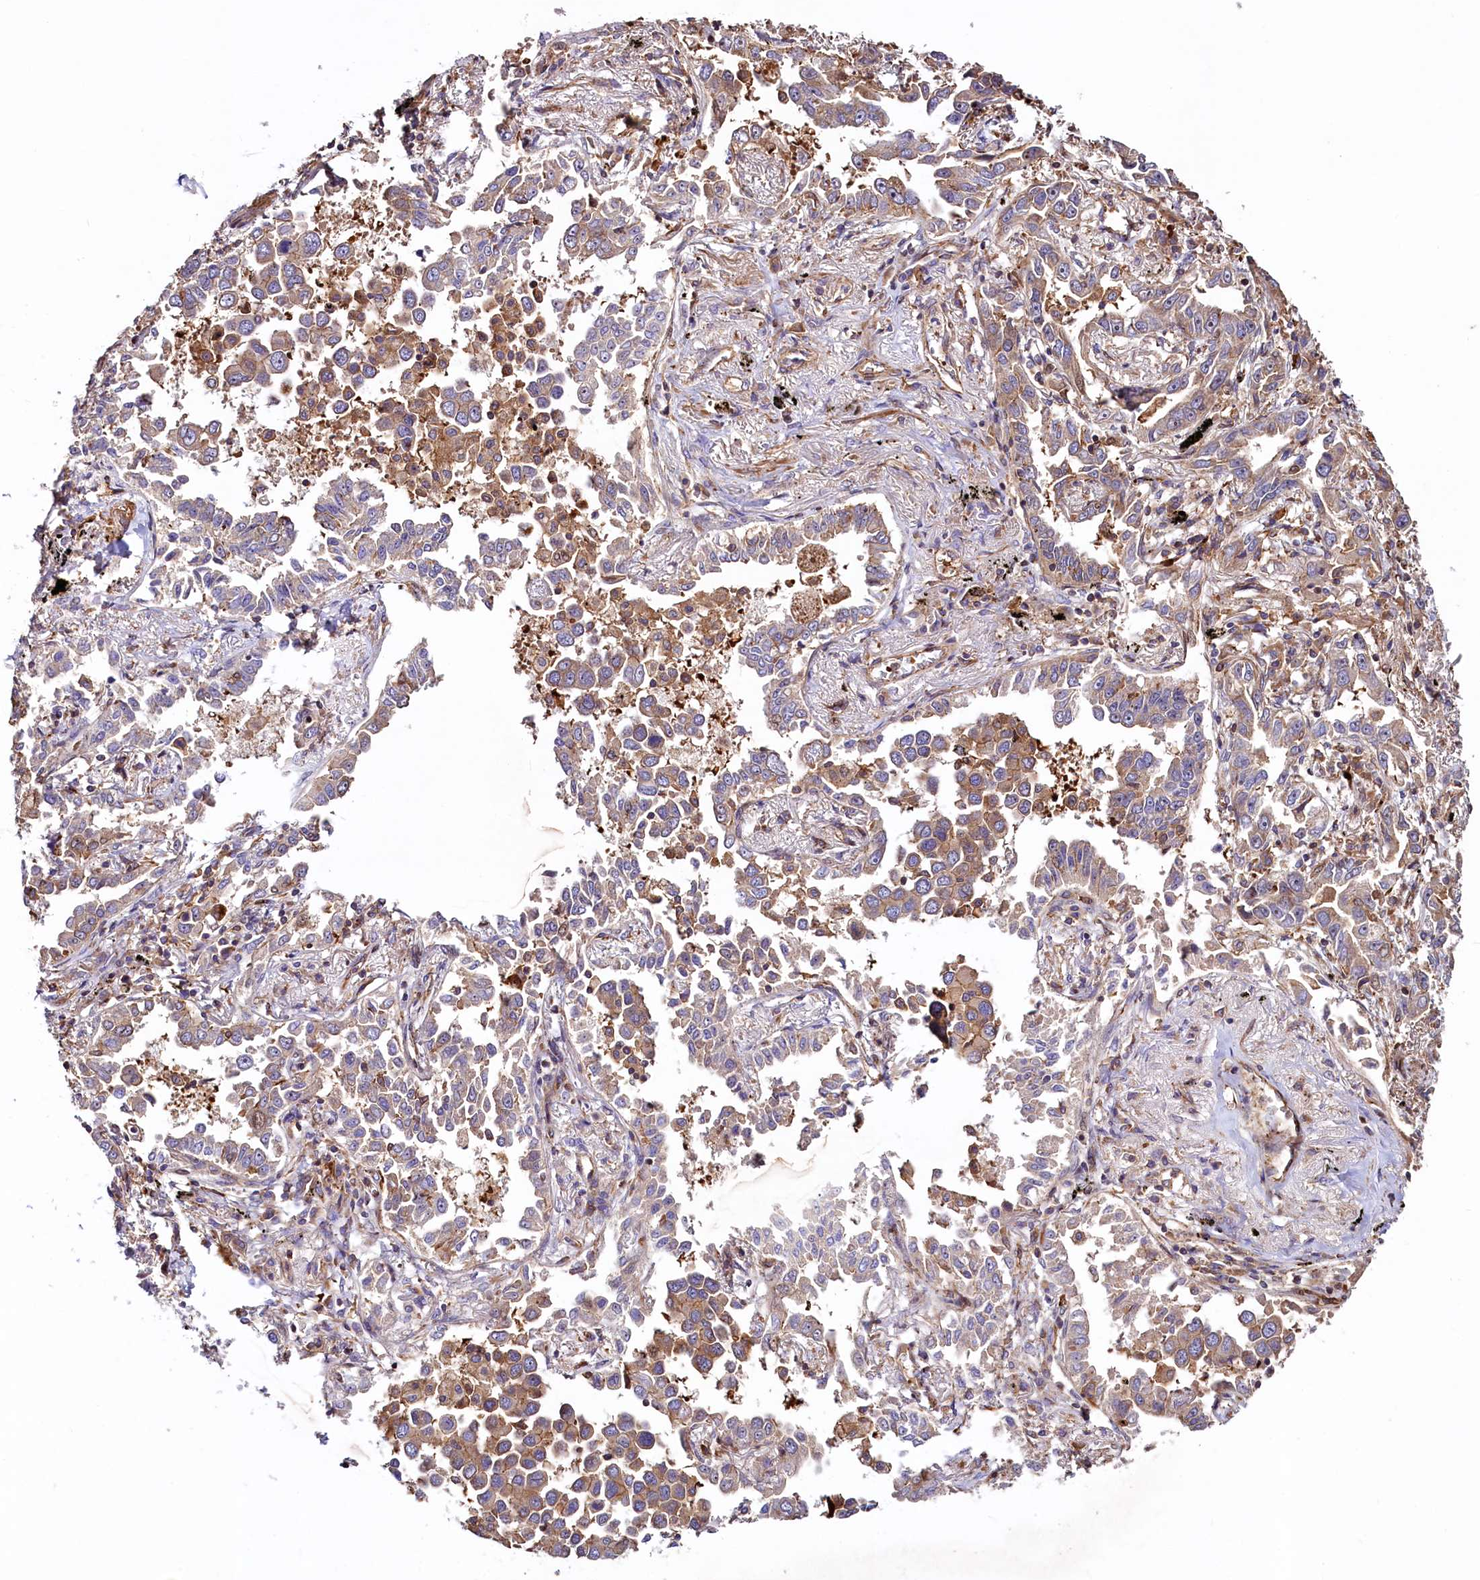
{"staining": {"intensity": "moderate", "quantity": "<25%", "location": "cytoplasmic/membranous"}, "tissue": "lung cancer", "cell_type": "Tumor cells", "image_type": "cancer", "snomed": [{"axis": "morphology", "description": "Adenocarcinoma, NOS"}, {"axis": "topography", "description": "Lung"}], "caption": "IHC histopathology image of neoplastic tissue: human lung cancer (adenocarcinoma) stained using immunohistochemistry reveals low levels of moderate protein expression localized specifically in the cytoplasmic/membranous of tumor cells, appearing as a cytoplasmic/membranous brown color.", "gene": "KLHDC4", "patient": {"sex": "male", "age": 67}}